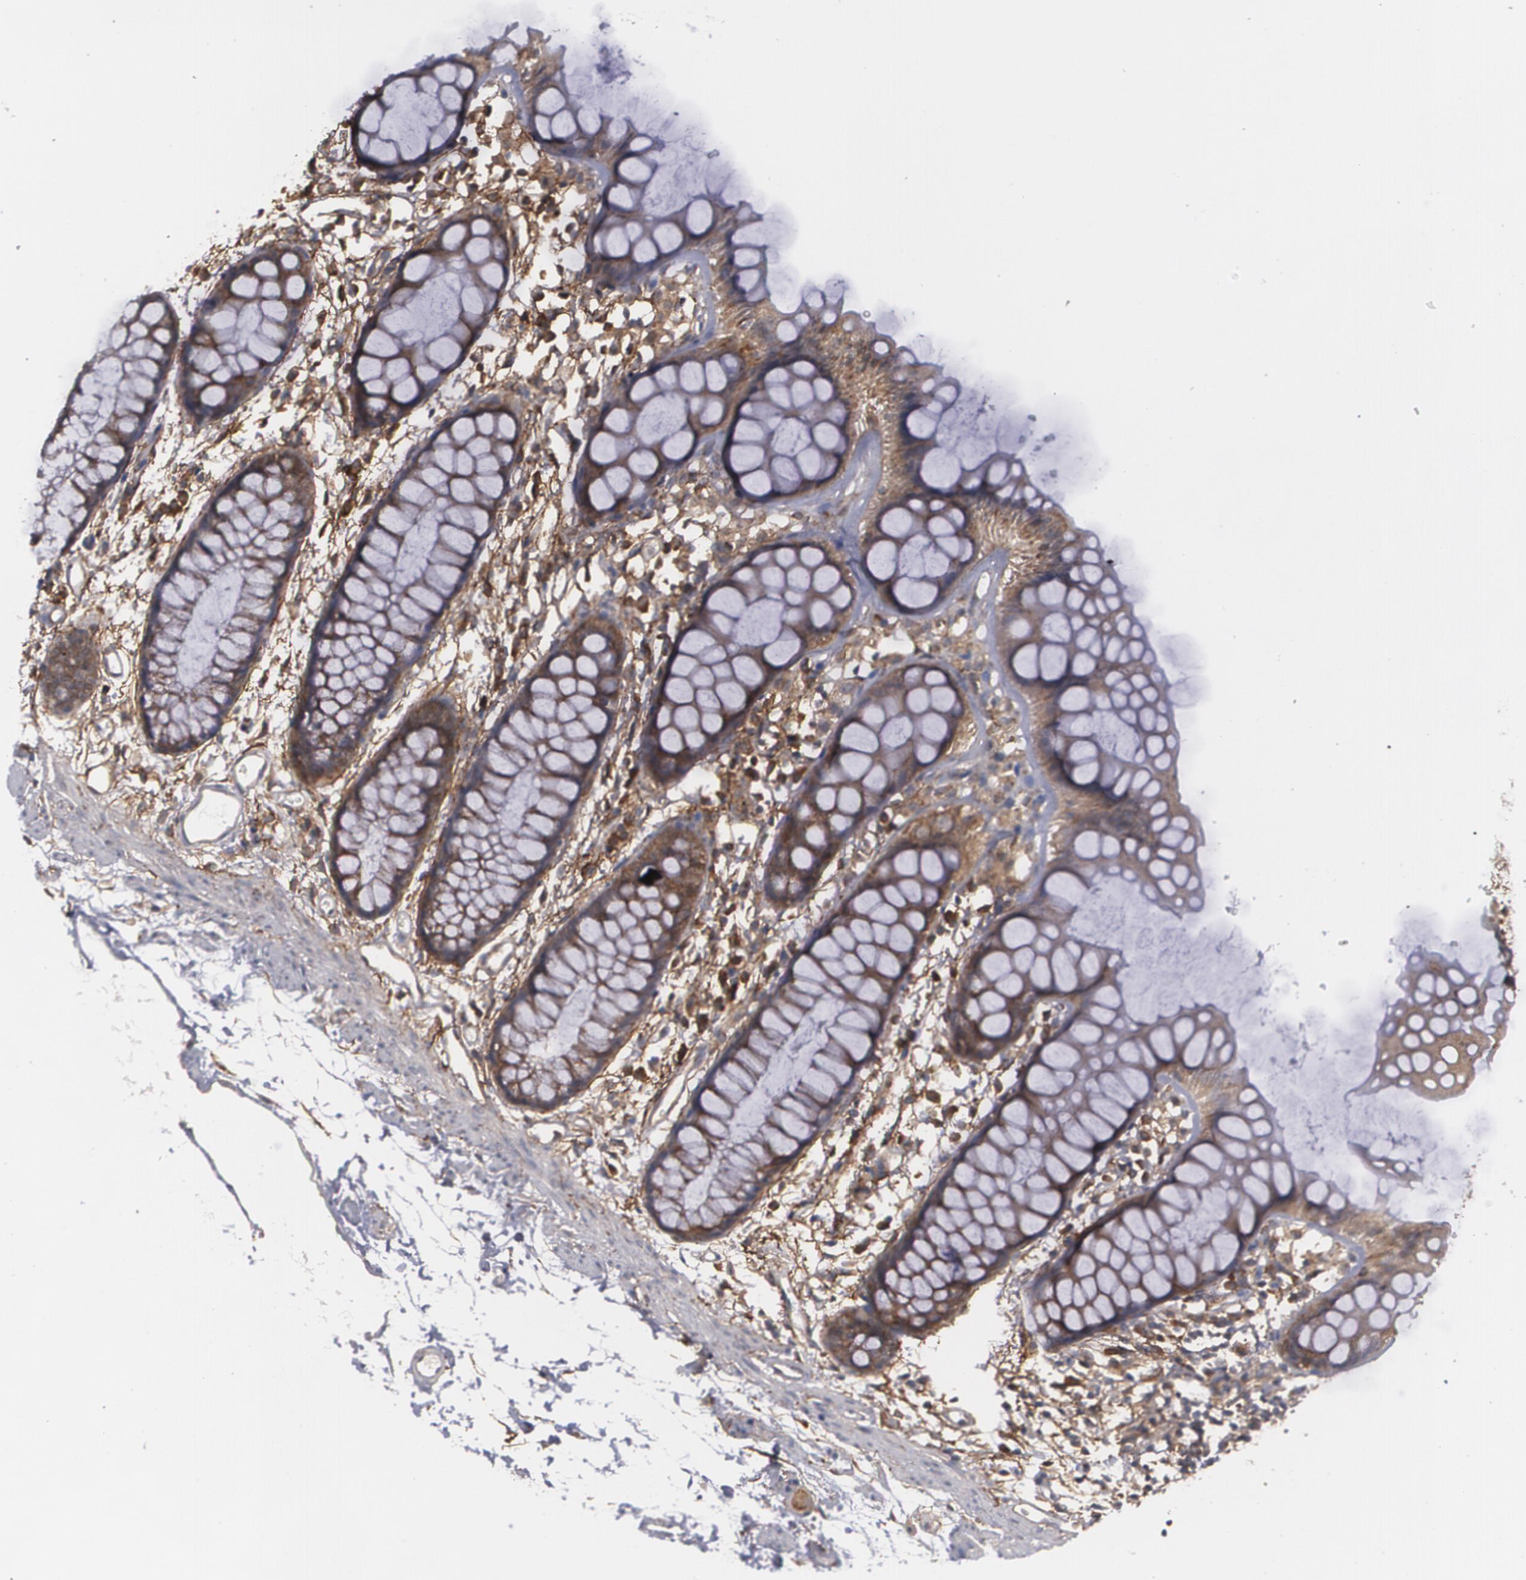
{"staining": {"intensity": "moderate", "quantity": ">75%", "location": "cytoplasmic/membranous"}, "tissue": "rectum", "cell_type": "Glandular cells", "image_type": "normal", "snomed": [{"axis": "morphology", "description": "Normal tissue, NOS"}, {"axis": "topography", "description": "Rectum"}], "caption": "DAB (3,3'-diaminobenzidine) immunohistochemical staining of normal human rectum exhibits moderate cytoplasmic/membranous protein positivity in approximately >75% of glandular cells.", "gene": "BMP6", "patient": {"sex": "female", "age": 66}}